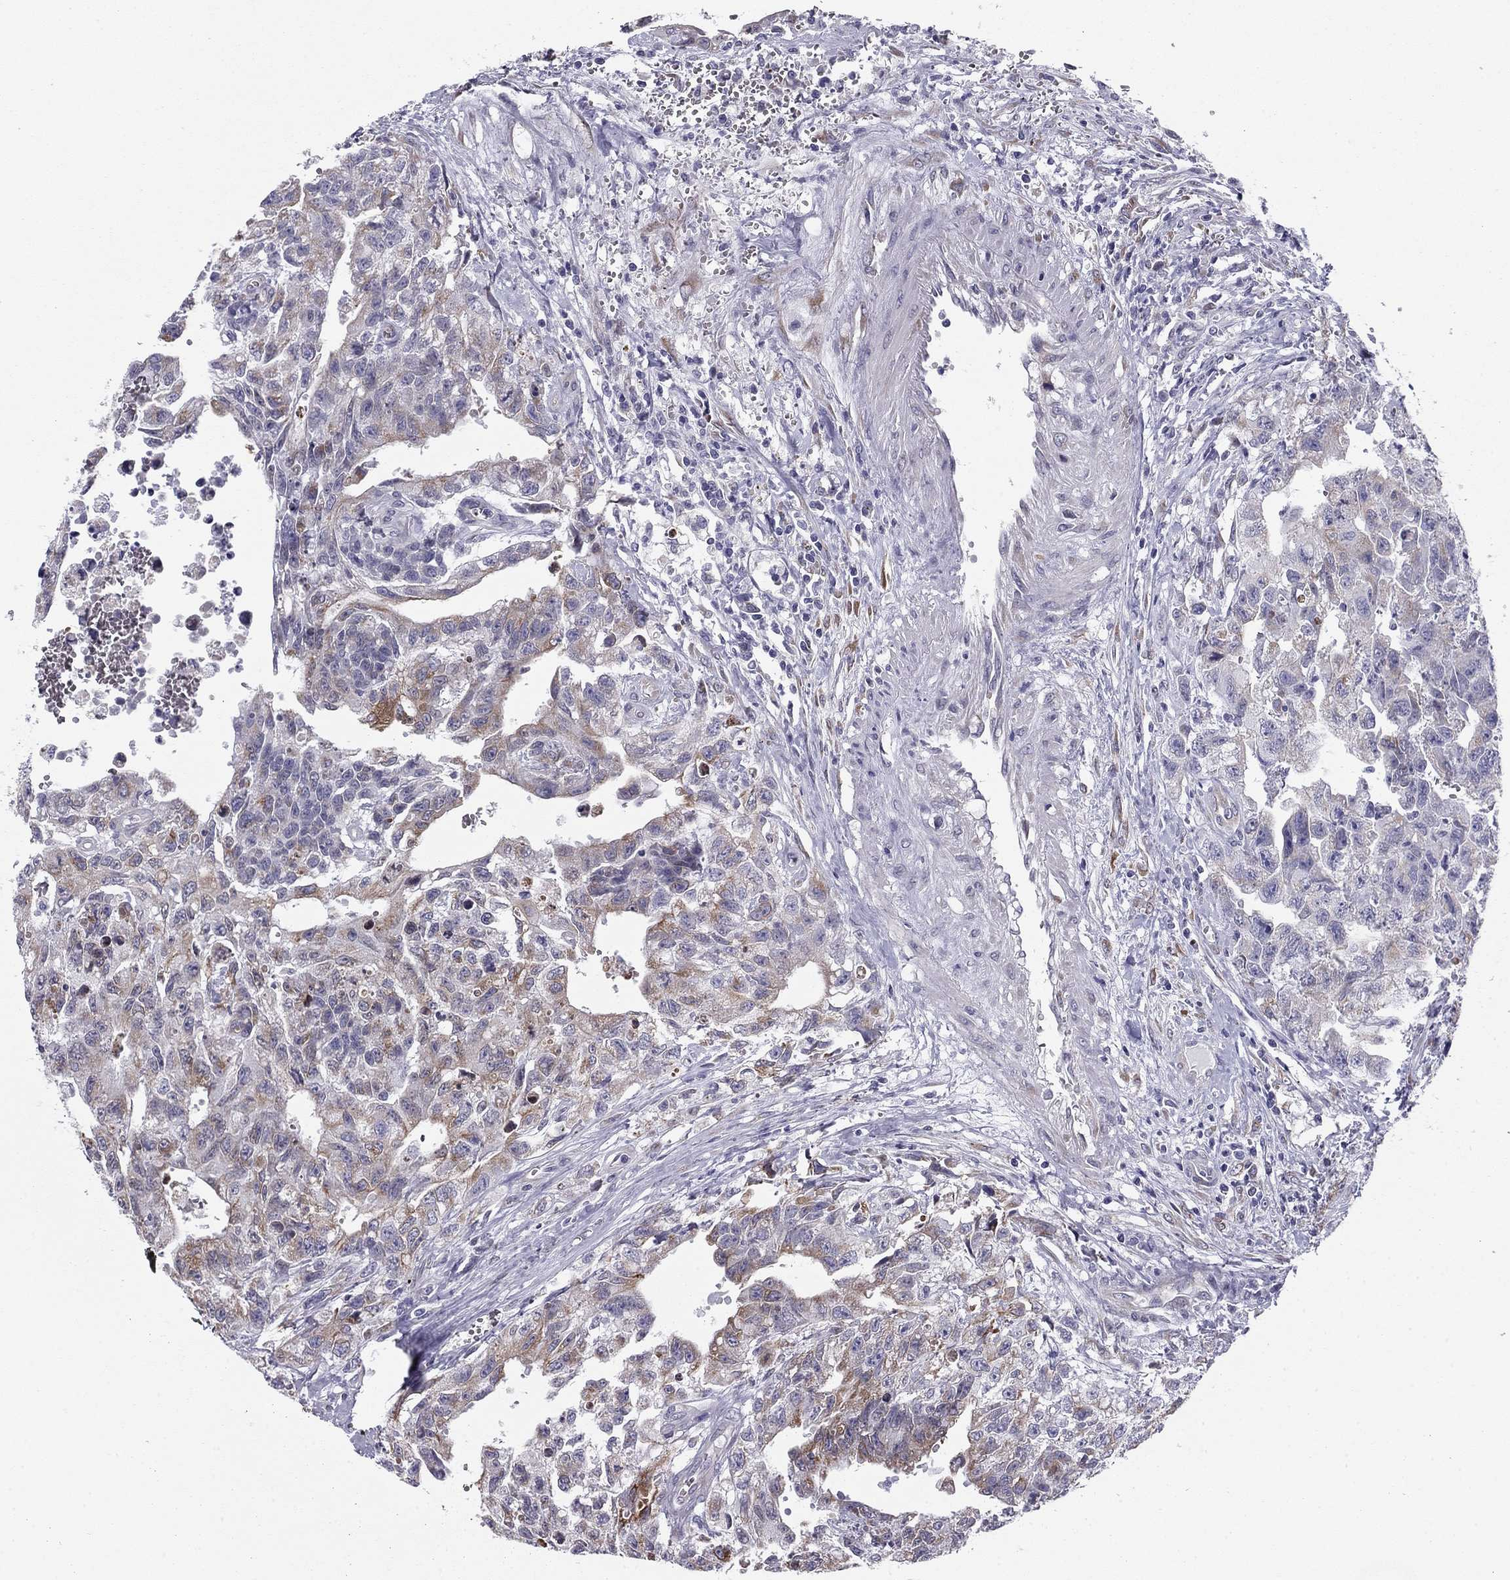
{"staining": {"intensity": "moderate", "quantity": "<25%", "location": "cytoplasmic/membranous"}, "tissue": "testis cancer", "cell_type": "Tumor cells", "image_type": "cancer", "snomed": [{"axis": "morphology", "description": "Carcinoma, Embryonal, NOS"}, {"axis": "topography", "description": "Testis"}], "caption": "A low amount of moderate cytoplasmic/membranous positivity is appreciated in about <25% of tumor cells in testis cancer (embryonal carcinoma) tissue.", "gene": "TMED3", "patient": {"sex": "male", "age": 24}}